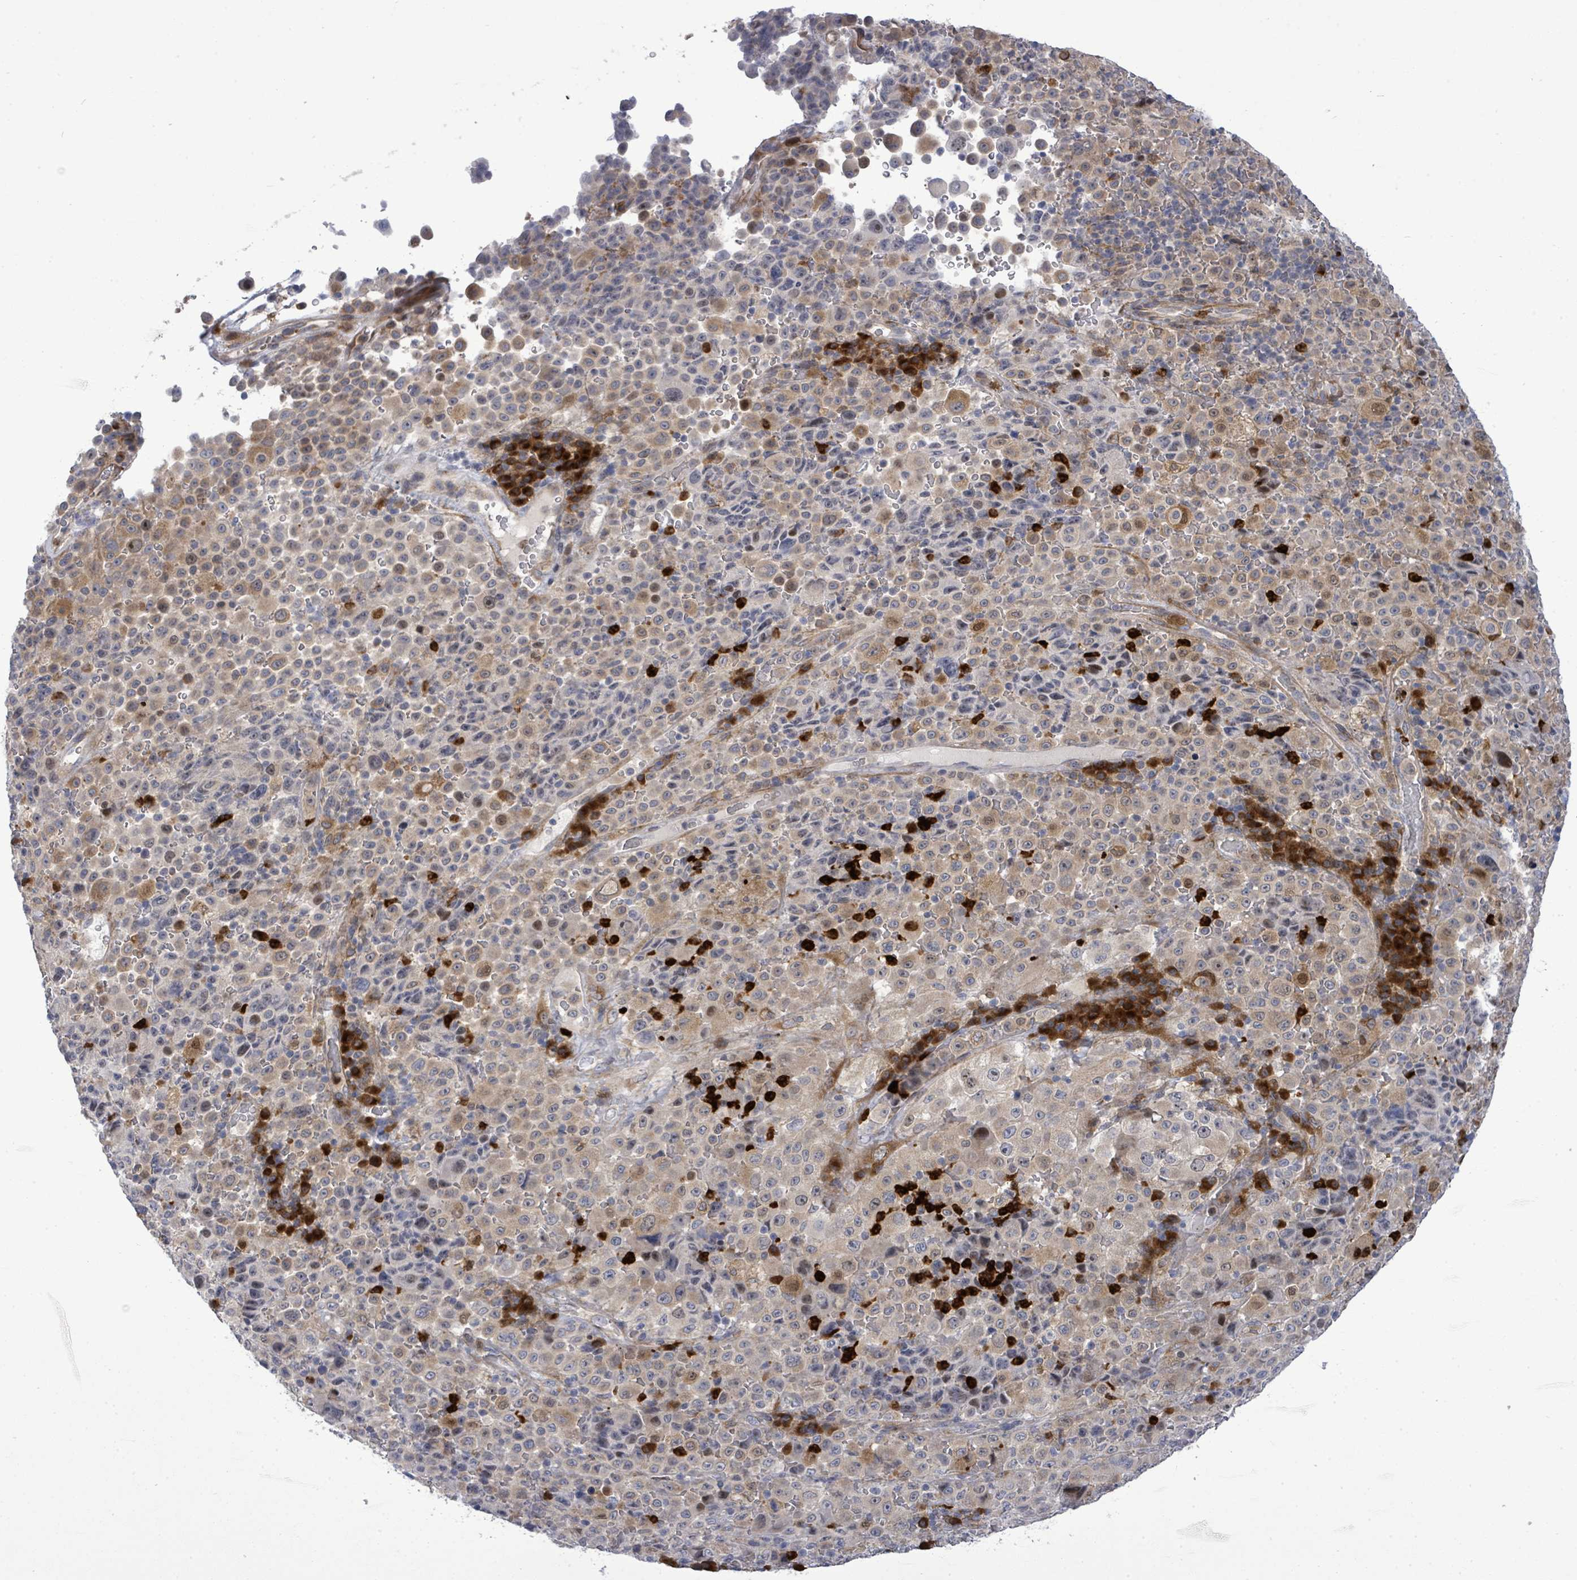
{"staining": {"intensity": "moderate", "quantity": "25%-75%", "location": "cytoplasmic/membranous"}, "tissue": "melanoma", "cell_type": "Tumor cells", "image_type": "cancer", "snomed": [{"axis": "morphology", "description": "Malignant melanoma, Metastatic site"}, {"axis": "topography", "description": "Lymph node"}], "caption": "This is a photomicrograph of IHC staining of melanoma, which shows moderate positivity in the cytoplasmic/membranous of tumor cells.", "gene": "SAR1A", "patient": {"sex": "male", "age": 62}}